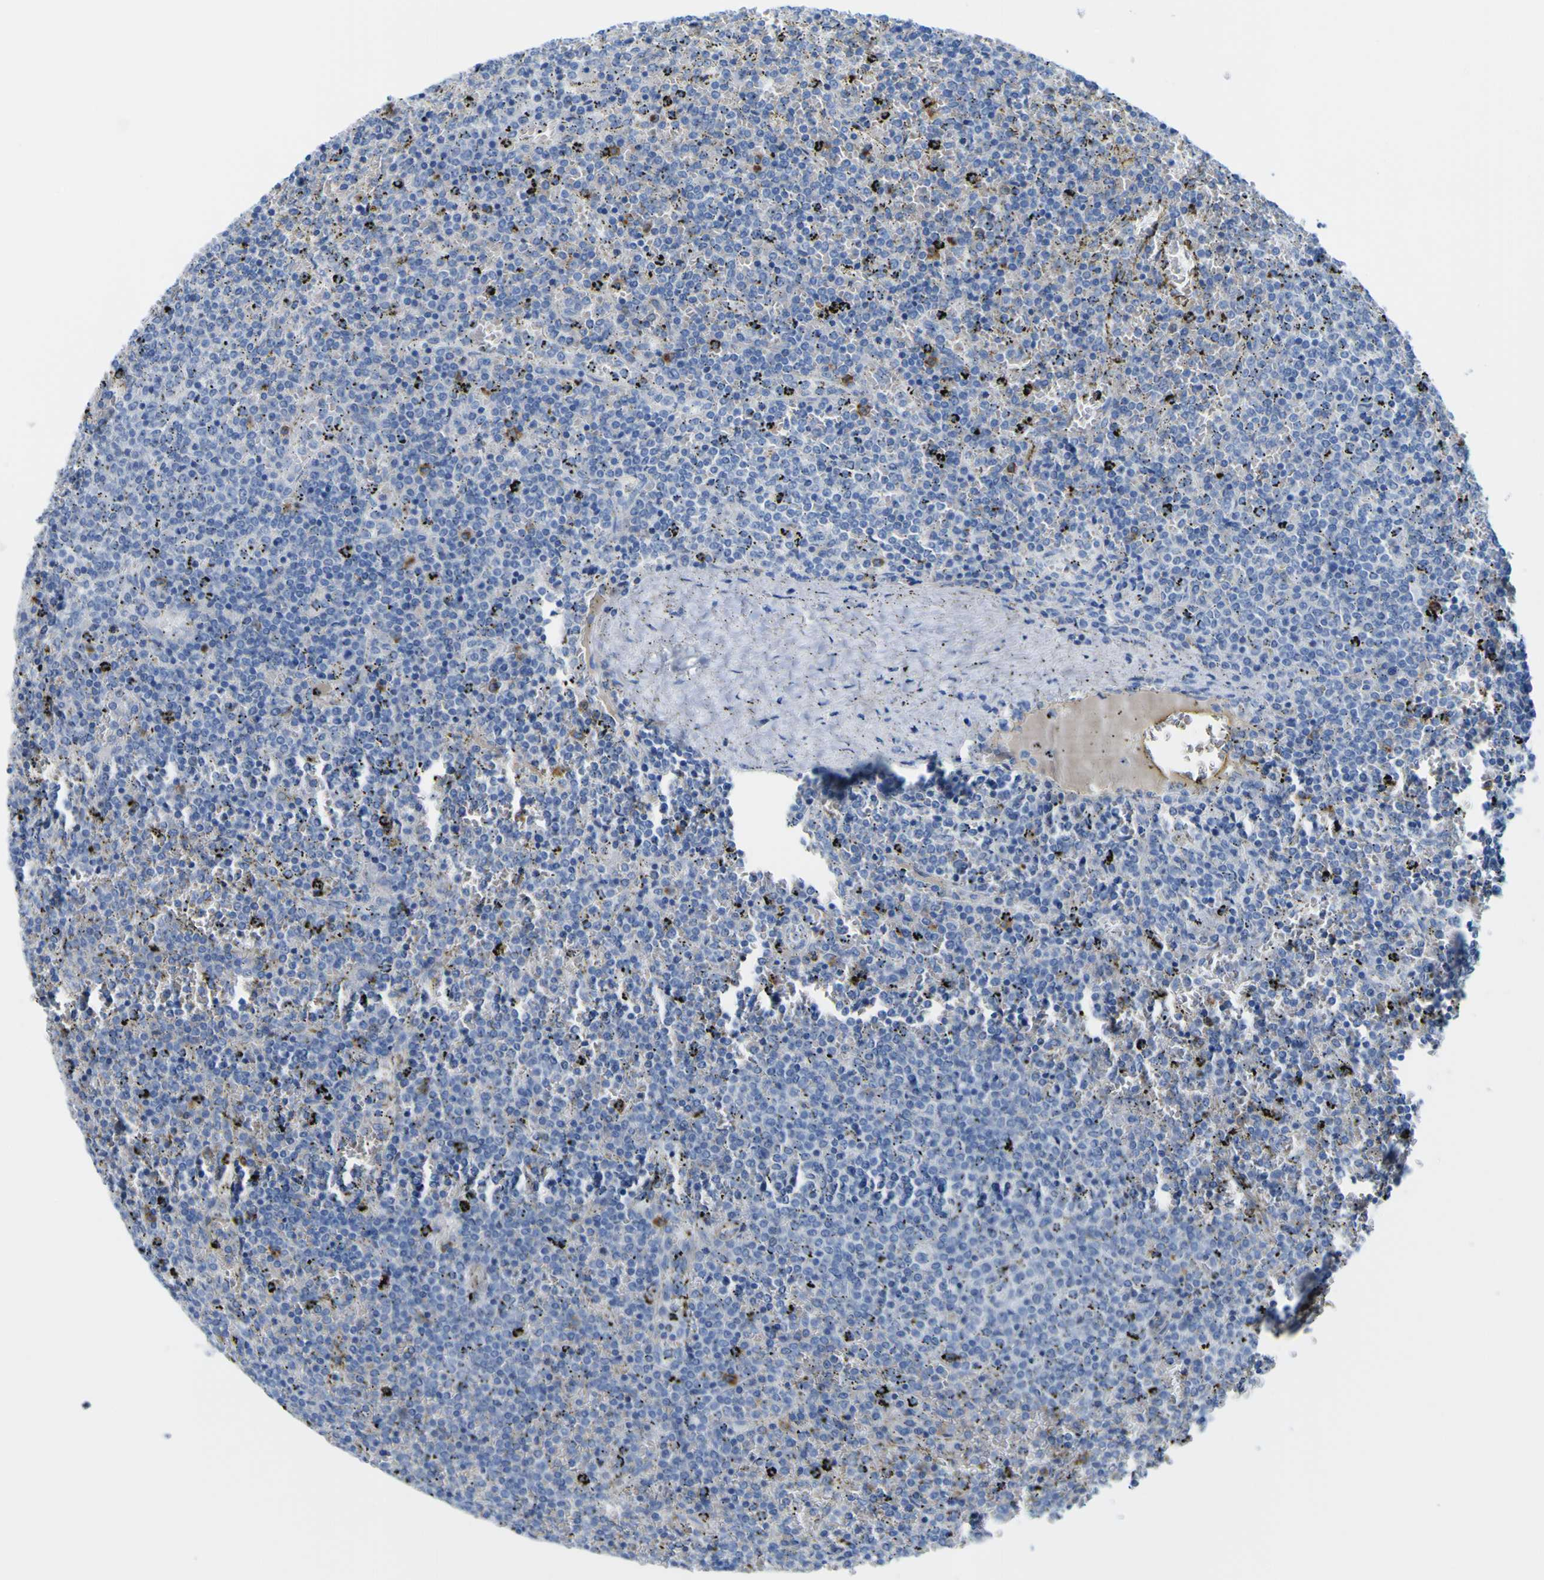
{"staining": {"intensity": "negative", "quantity": "none", "location": "none"}, "tissue": "lymphoma", "cell_type": "Tumor cells", "image_type": "cancer", "snomed": [{"axis": "morphology", "description": "Malignant lymphoma, non-Hodgkin's type, Low grade"}, {"axis": "topography", "description": "Spleen"}], "caption": "Immunohistochemistry (IHC) of low-grade malignant lymphoma, non-Hodgkin's type exhibits no expression in tumor cells.", "gene": "CD93", "patient": {"sex": "female", "age": 77}}